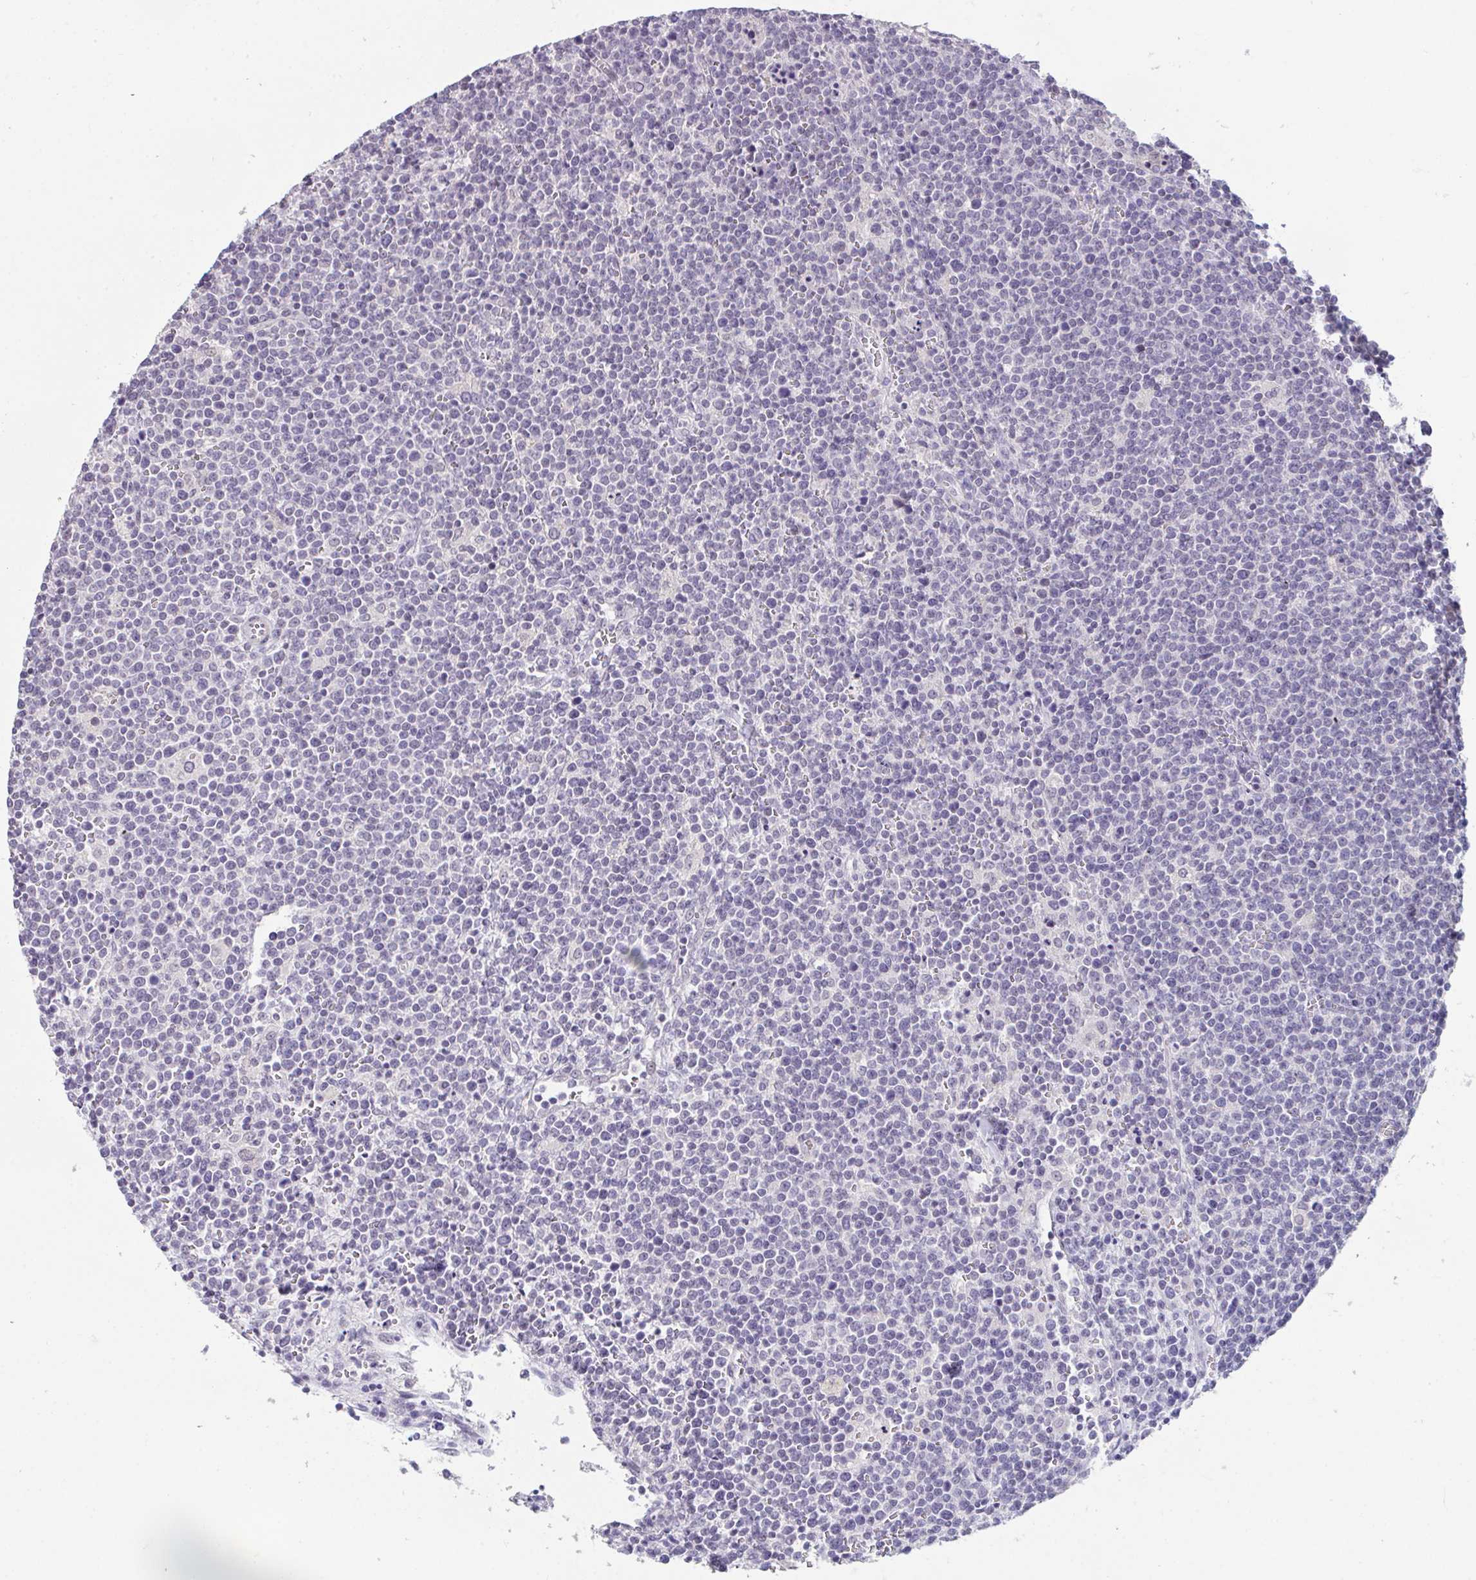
{"staining": {"intensity": "negative", "quantity": "none", "location": "none"}, "tissue": "lymphoma", "cell_type": "Tumor cells", "image_type": "cancer", "snomed": [{"axis": "morphology", "description": "Malignant lymphoma, non-Hodgkin's type, High grade"}, {"axis": "topography", "description": "Lymph node"}], "caption": "Immunohistochemical staining of human lymphoma exhibits no significant expression in tumor cells.", "gene": "ATP6V0D2", "patient": {"sex": "male", "age": 61}}